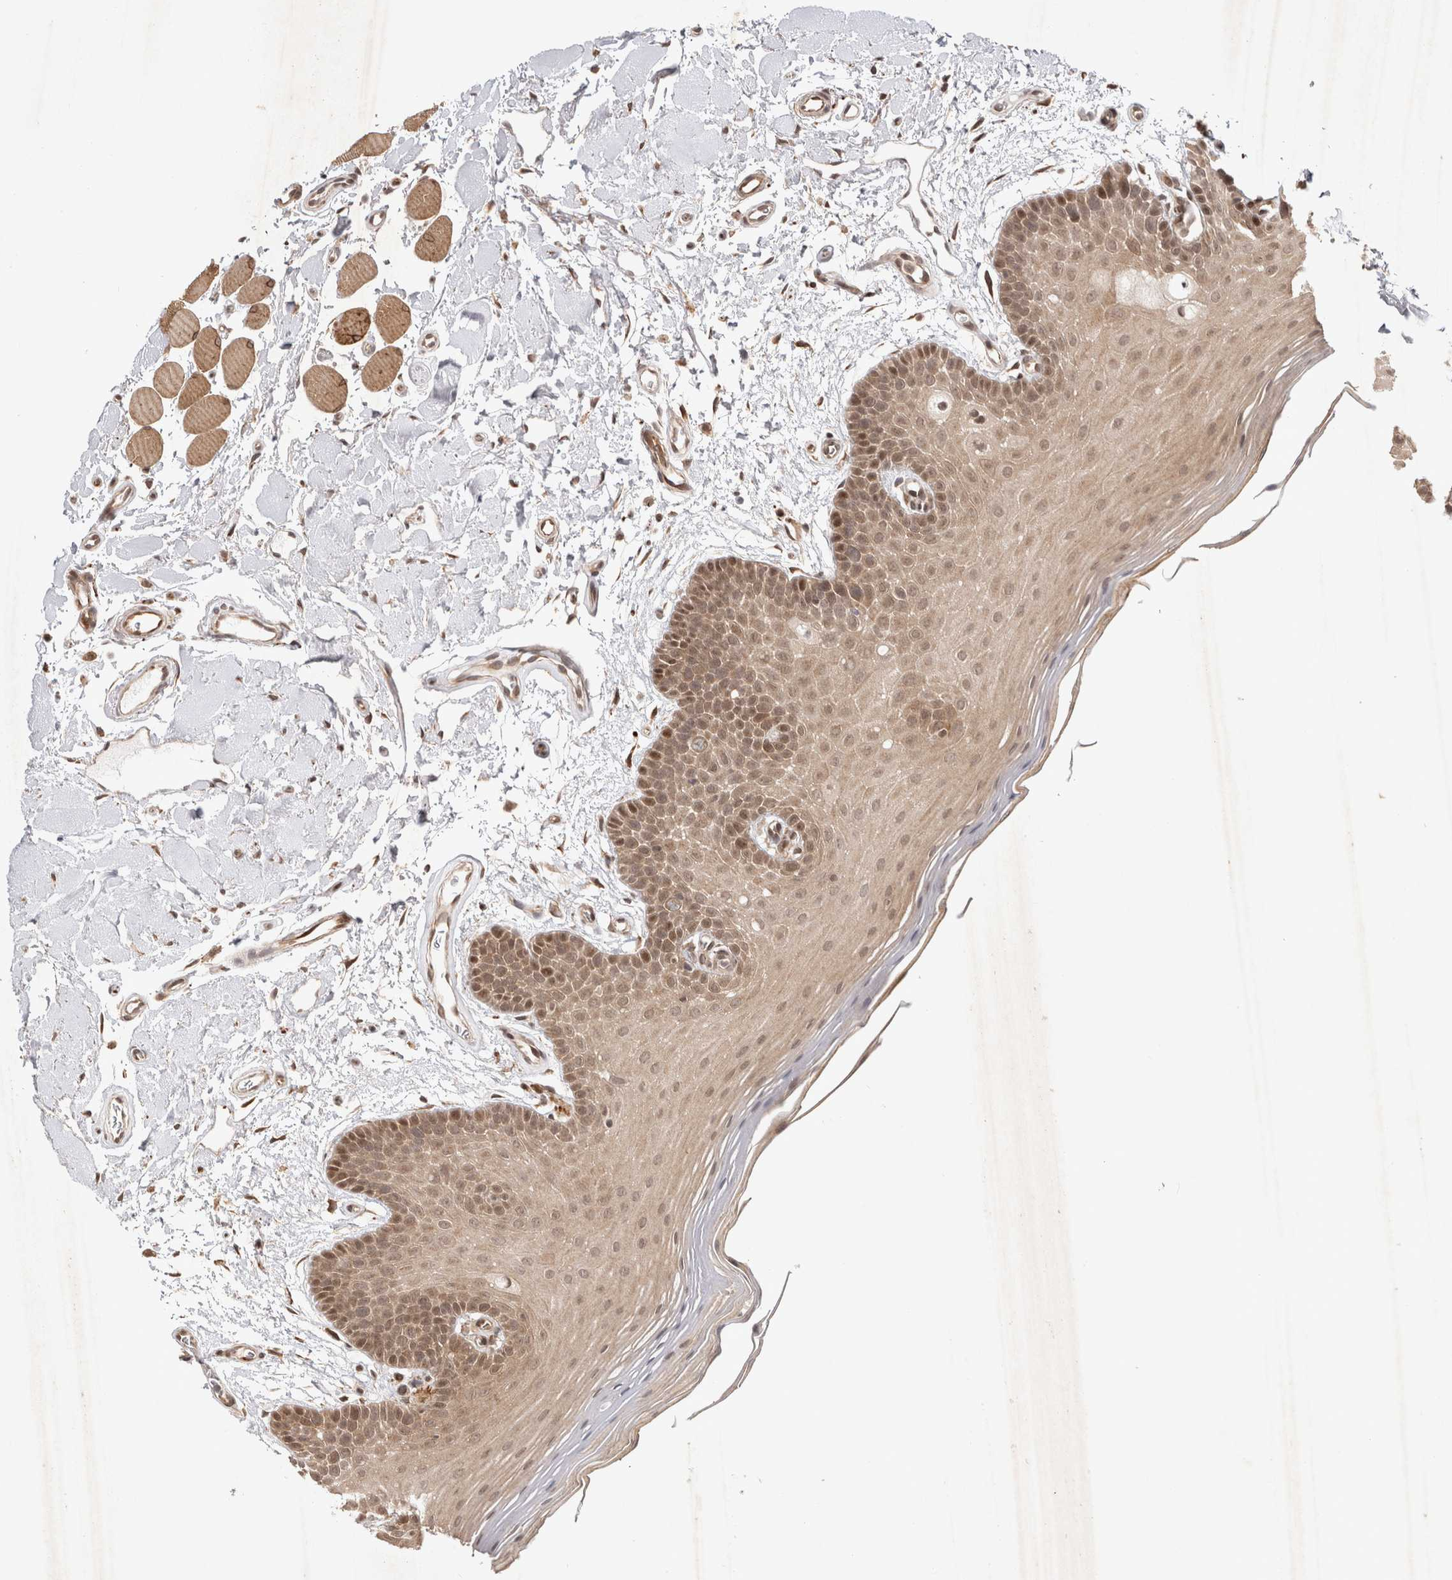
{"staining": {"intensity": "moderate", "quantity": ">75%", "location": "cytoplasmic/membranous,nuclear"}, "tissue": "oral mucosa", "cell_type": "Squamous epithelial cells", "image_type": "normal", "snomed": [{"axis": "morphology", "description": "Normal tissue, NOS"}, {"axis": "topography", "description": "Oral tissue"}], "caption": "This image demonstrates immunohistochemistry (IHC) staining of normal human oral mucosa, with medium moderate cytoplasmic/membranous,nuclear expression in approximately >75% of squamous epithelial cells.", "gene": "ZNF318", "patient": {"sex": "male", "age": 62}}